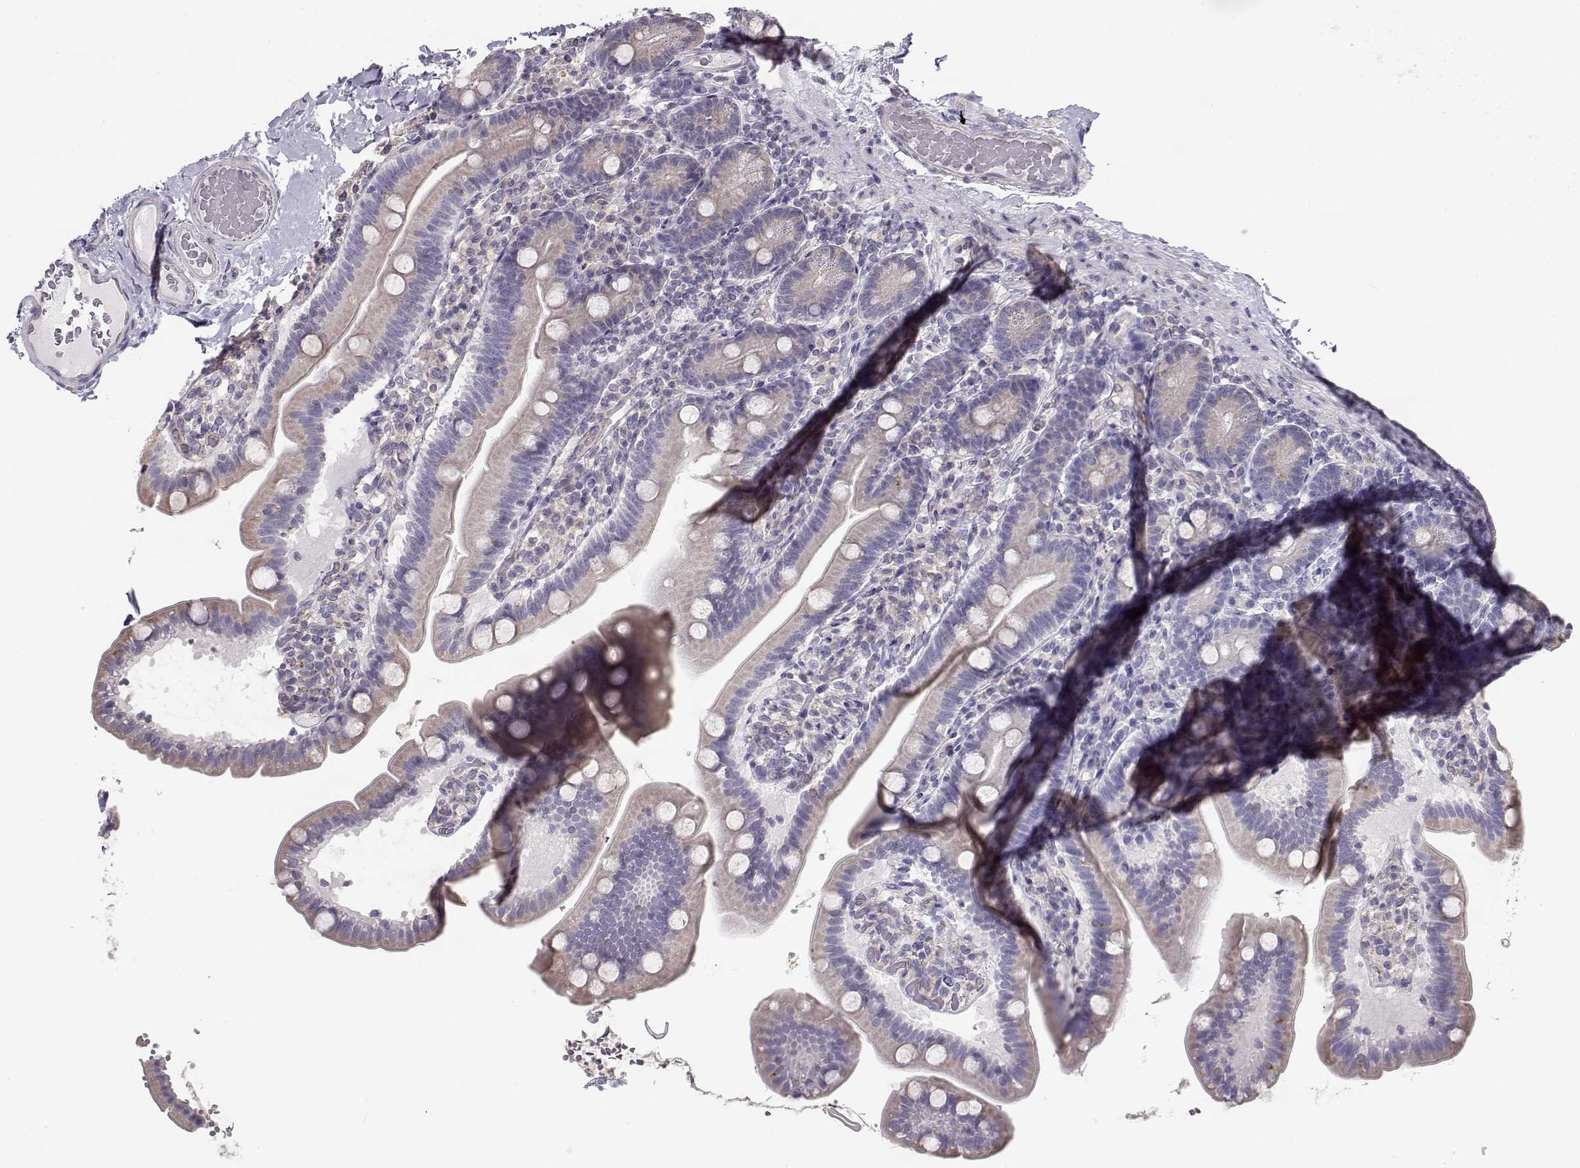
{"staining": {"intensity": "weak", "quantity": ">75%", "location": "cytoplasmic/membranous"}, "tissue": "small intestine", "cell_type": "Glandular cells", "image_type": "normal", "snomed": [{"axis": "morphology", "description": "Normal tissue, NOS"}, {"axis": "topography", "description": "Small intestine"}], "caption": "Immunohistochemical staining of normal human small intestine shows >75% levels of weak cytoplasmic/membranous protein expression in approximately >75% of glandular cells. Ihc stains the protein in brown and the nuclei are stained blue.", "gene": "BEND6", "patient": {"sex": "male", "age": 66}}